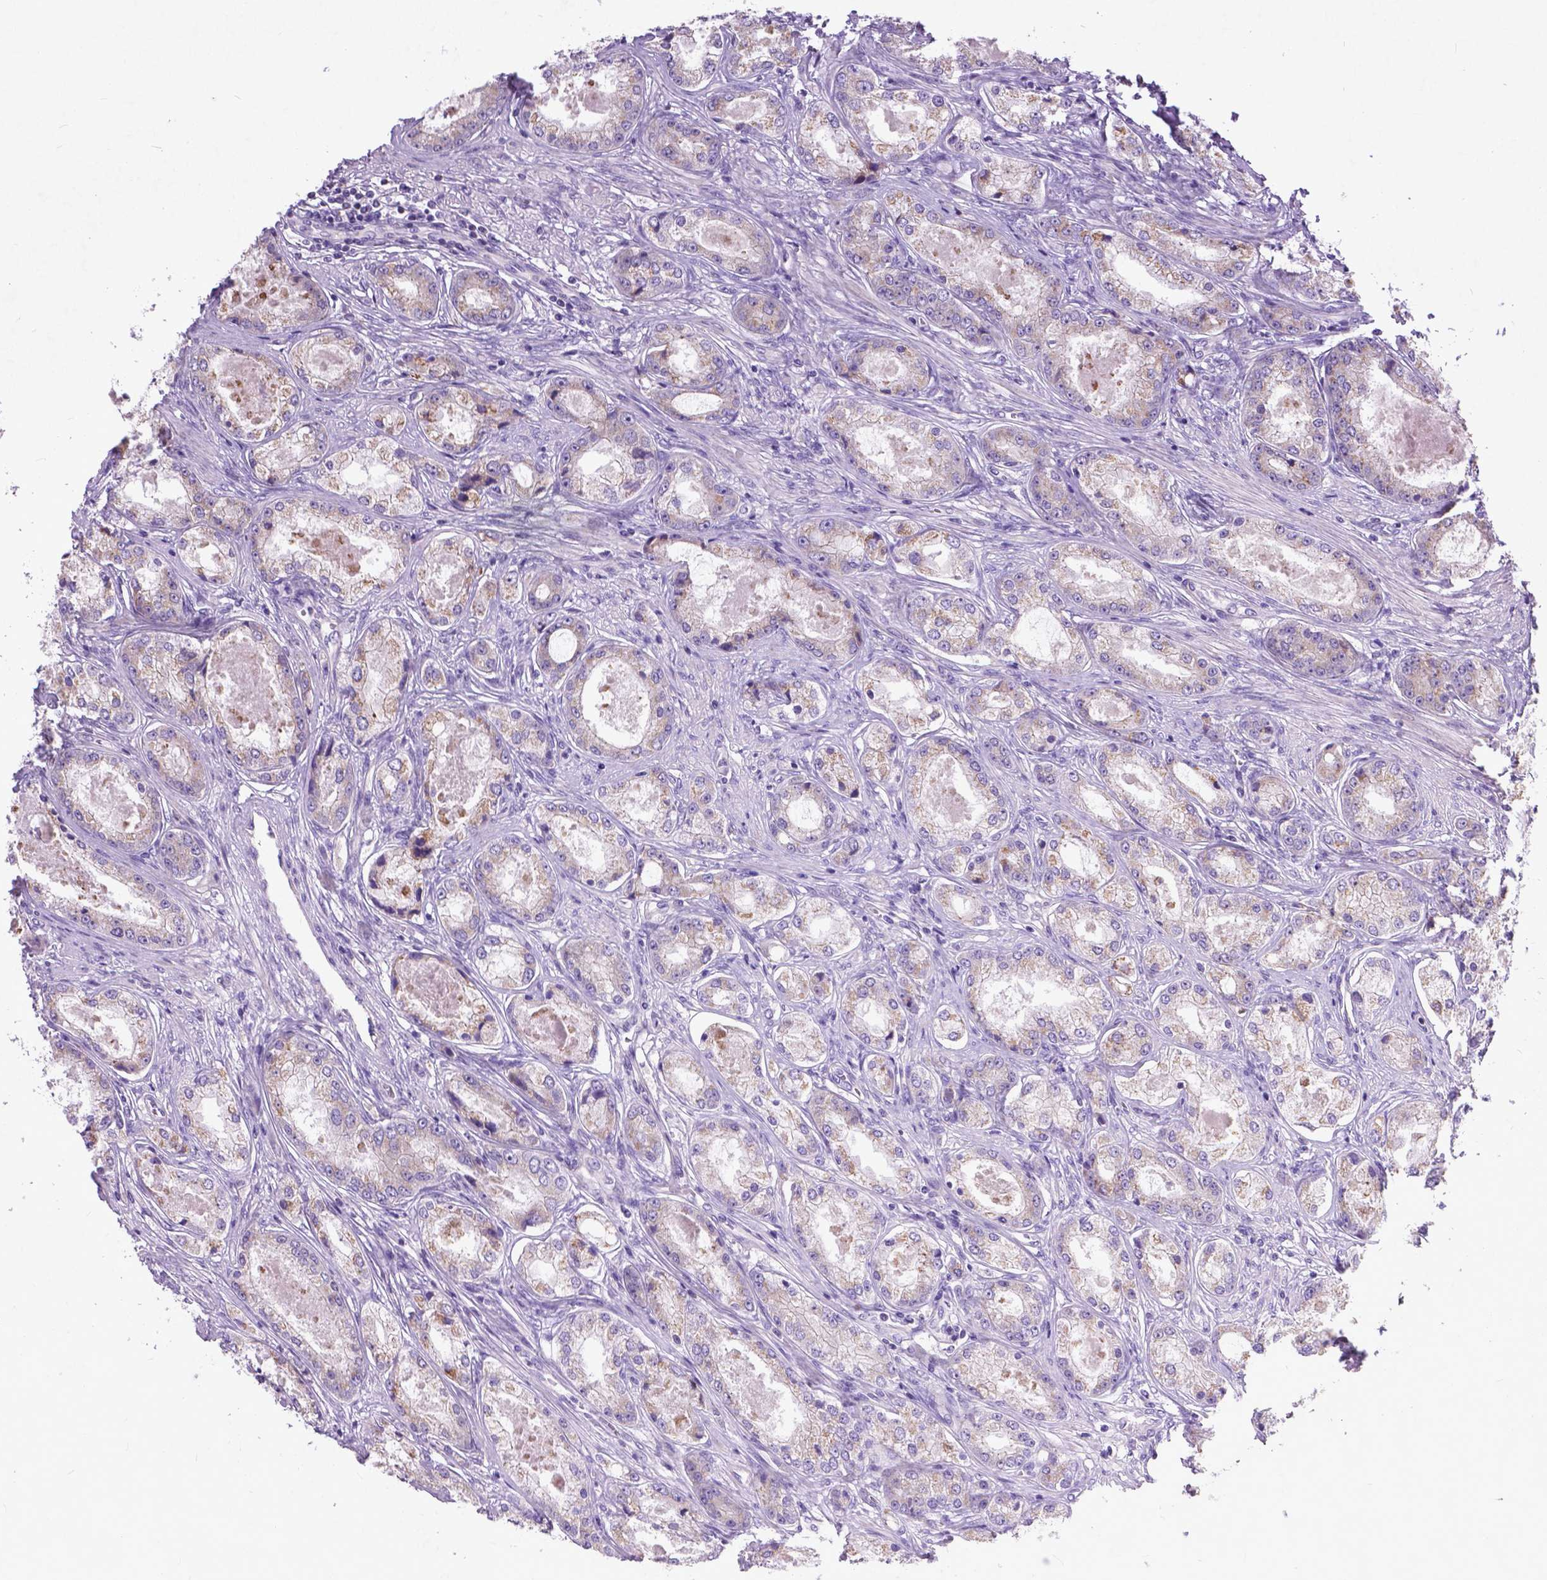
{"staining": {"intensity": "weak", "quantity": "<25%", "location": "cytoplasmic/membranous"}, "tissue": "prostate cancer", "cell_type": "Tumor cells", "image_type": "cancer", "snomed": [{"axis": "morphology", "description": "Adenocarcinoma, Low grade"}, {"axis": "topography", "description": "Prostate"}], "caption": "Human adenocarcinoma (low-grade) (prostate) stained for a protein using immunohistochemistry (IHC) exhibits no staining in tumor cells.", "gene": "ATG4D", "patient": {"sex": "male", "age": 68}}